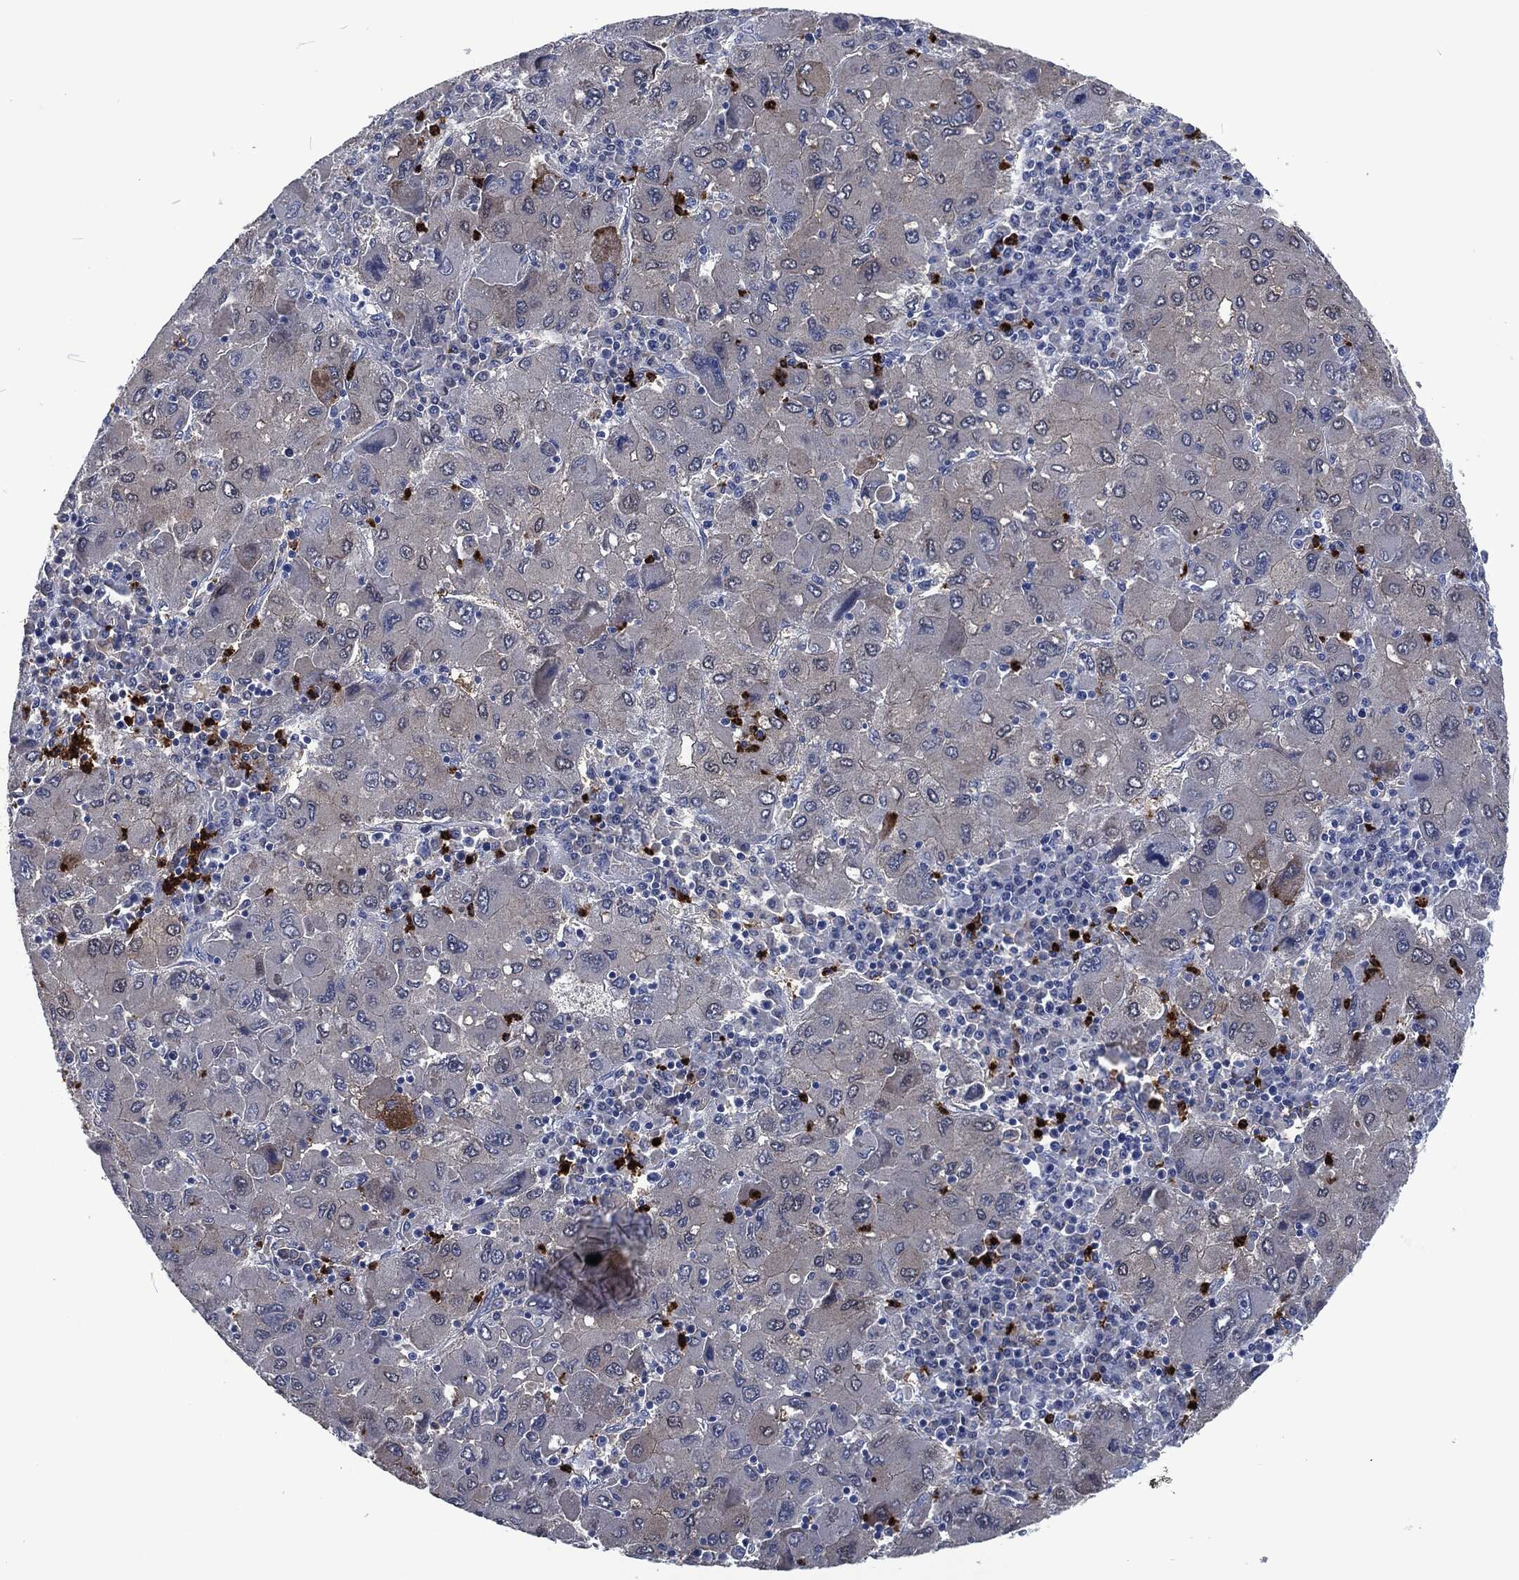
{"staining": {"intensity": "negative", "quantity": "none", "location": "none"}, "tissue": "liver cancer", "cell_type": "Tumor cells", "image_type": "cancer", "snomed": [{"axis": "morphology", "description": "Carcinoma, Hepatocellular, NOS"}, {"axis": "topography", "description": "Liver"}], "caption": "Immunohistochemistry (IHC) photomicrograph of neoplastic tissue: liver cancer (hepatocellular carcinoma) stained with DAB exhibits no significant protein positivity in tumor cells. Brightfield microscopy of immunohistochemistry (IHC) stained with DAB (3,3'-diaminobenzidine) (brown) and hematoxylin (blue), captured at high magnification.", "gene": "MPO", "patient": {"sex": "male", "age": 75}}